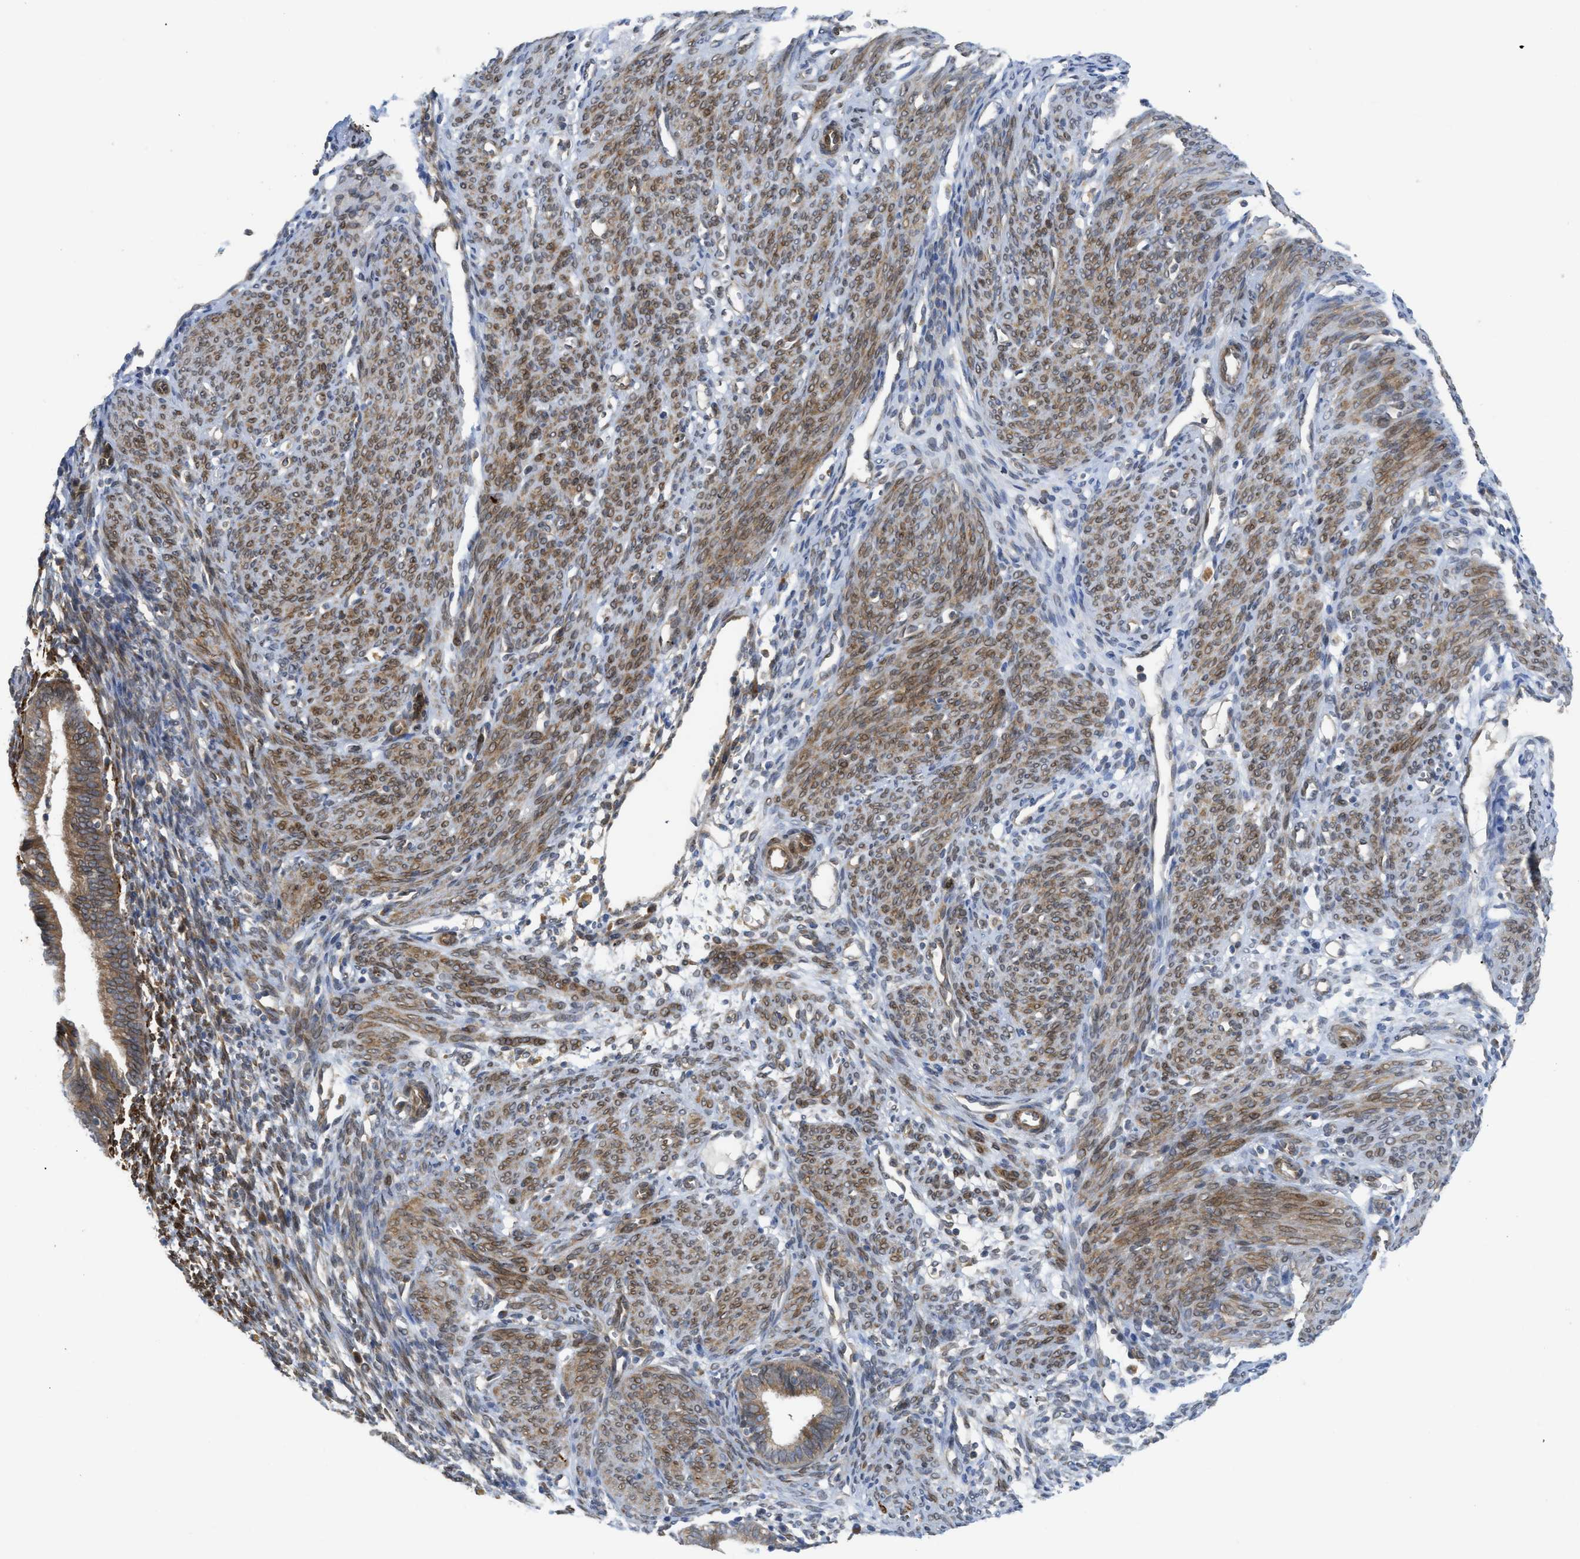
{"staining": {"intensity": "negative", "quantity": "none", "location": "none"}, "tissue": "endometrium", "cell_type": "Cells in endometrial stroma", "image_type": "normal", "snomed": [{"axis": "morphology", "description": "Normal tissue, NOS"}, {"axis": "morphology", "description": "Adenocarcinoma, NOS"}, {"axis": "topography", "description": "Endometrium"}, {"axis": "topography", "description": "Ovary"}], "caption": "Immunohistochemistry of unremarkable endometrium shows no positivity in cells in endometrial stroma.", "gene": "EIF2AK3", "patient": {"sex": "female", "age": 68}}